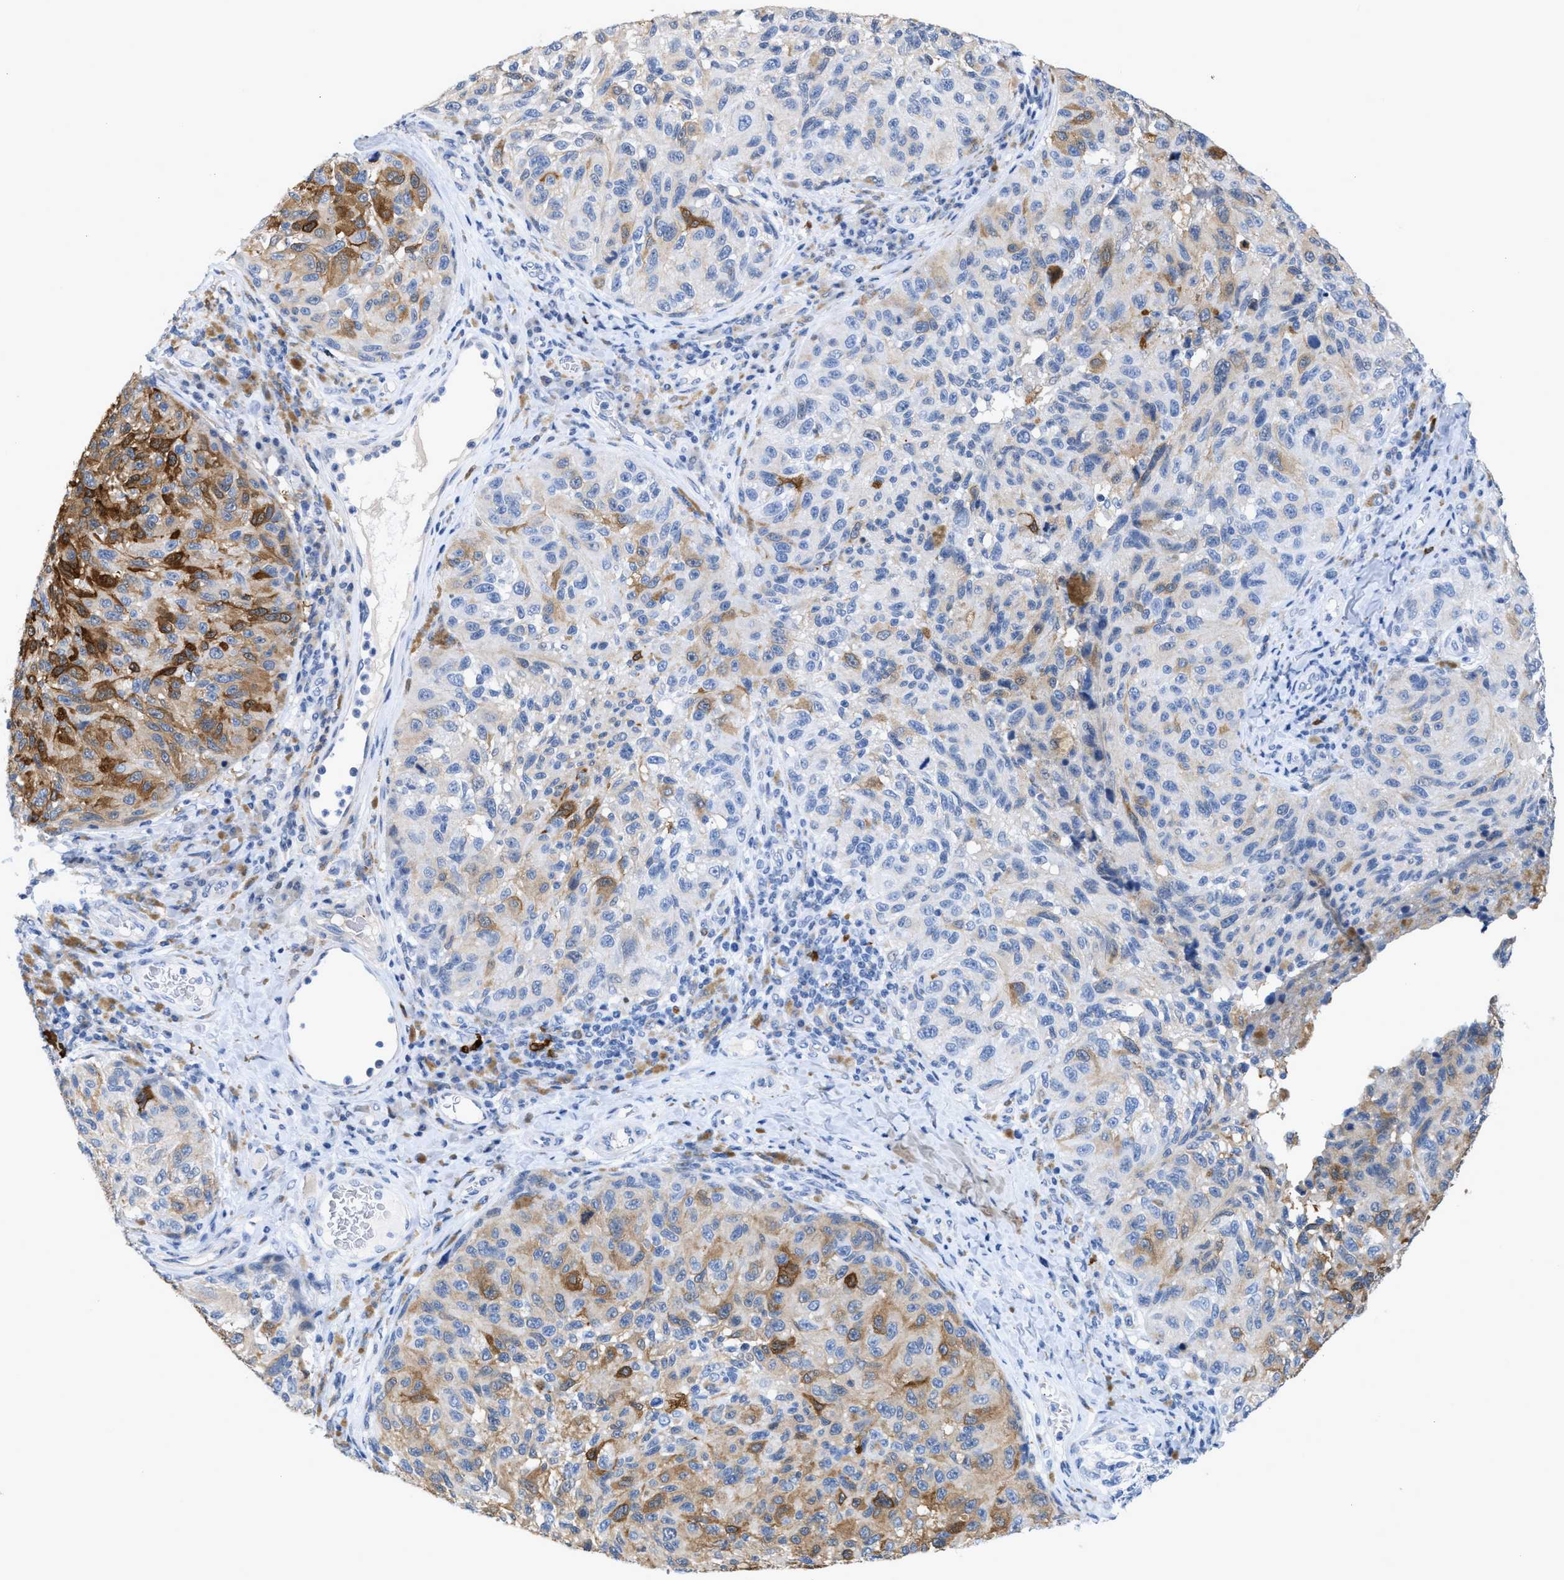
{"staining": {"intensity": "moderate", "quantity": "25%-75%", "location": "cytoplasmic/membranous"}, "tissue": "melanoma", "cell_type": "Tumor cells", "image_type": "cancer", "snomed": [{"axis": "morphology", "description": "Malignant melanoma, NOS"}, {"axis": "topography", "description": "Skin"}], "caption": "IHC image of neoplastic tissue: human melanoma stained using immunohistochemistry (IHC) reveals medium levels of moderate protein expression localized specifically in the cytoplasmic/membranous of tumor cells, appearing as a cytoplasmic/membranous brown color.", "gene": "CRYM", "patient": {"sex": "female", "age": 73}}